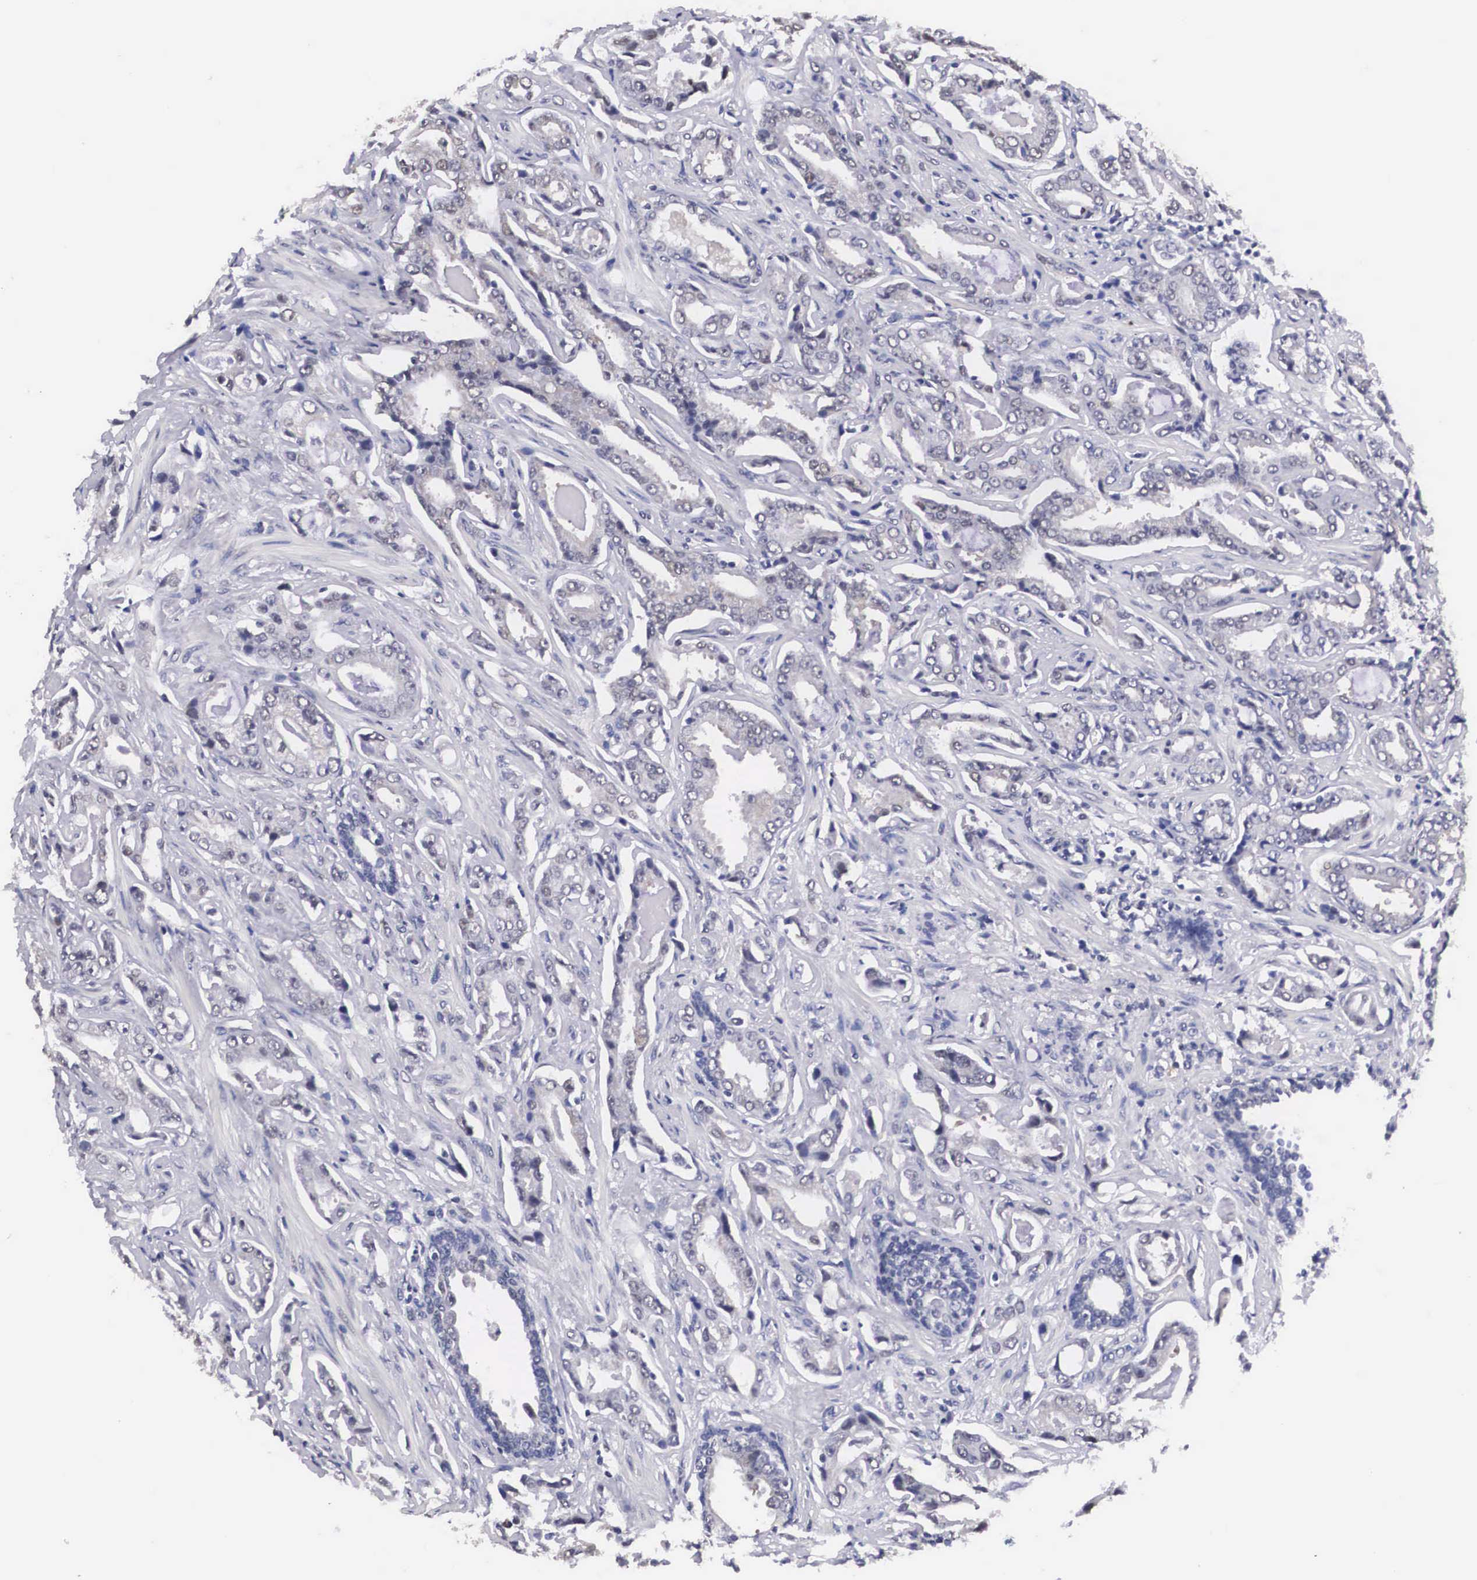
{"staining": {"intensity": "weak", "quantity": "<25%", "location": "cytoplasmic/membranous"}, "tissue": "prostate cancer", "cell_type": "Tumor cells", "image_type": "cancer", "snomed": [{"axis": "morphology", "description": "Adenocarcinoma, Low grade"}, {"axis": "topography", "description": "Prostate"}], "caption": "High power microscopy histopathology image of an immunohistochemistry photomicrograph of prostate adenocarcinoma (low-grade), revealing no significant staining in tumor cells.", "gene": "OTX2", "patient": {"sex": "male", "age": 65}}